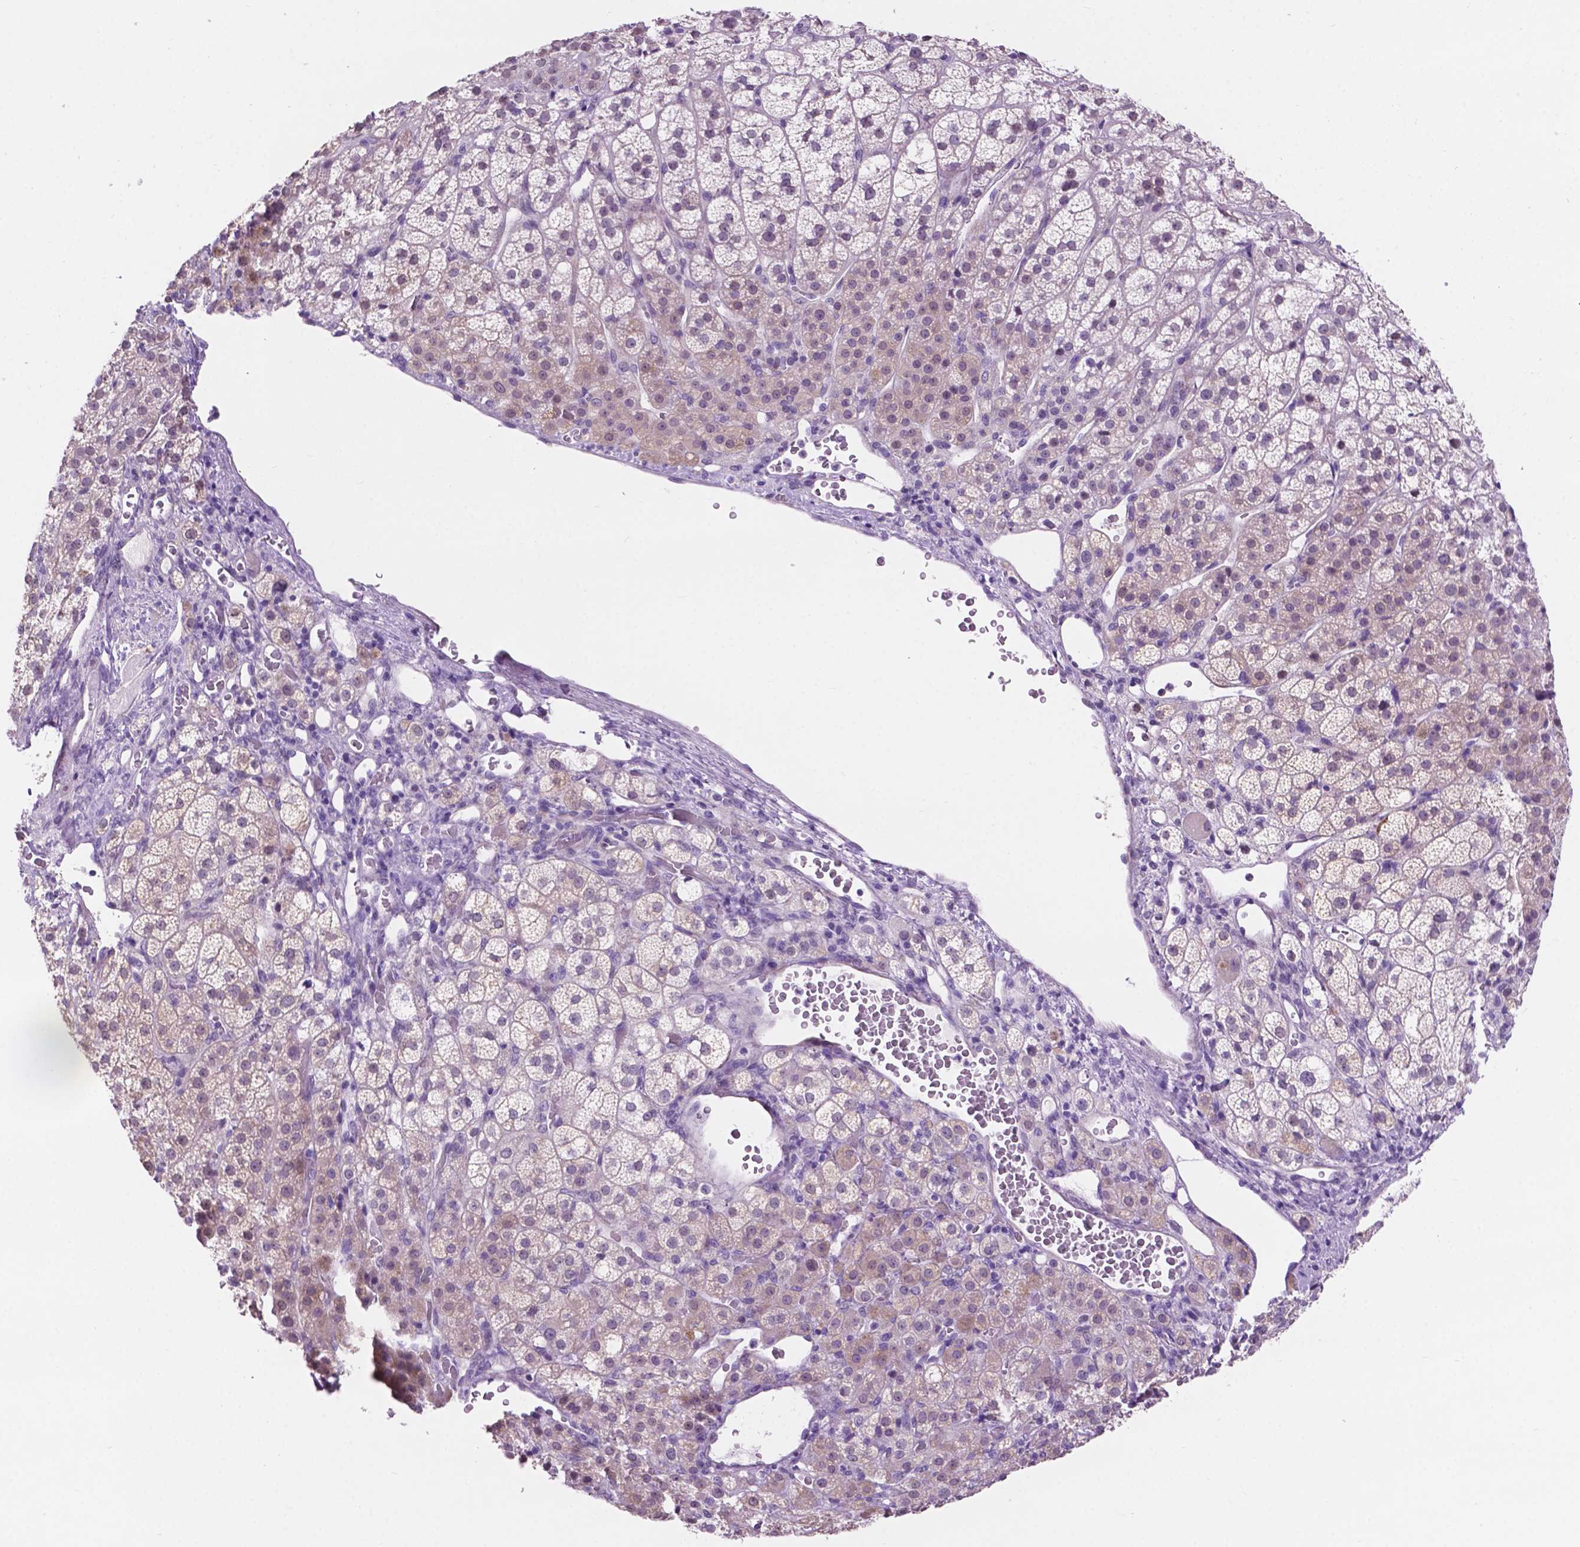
{"staining": {"intensity": "weak", "quantity": "<25%", "location": "cytoplasmic/membranous"}, "tissue": "adrenal gland", "cell_type": "Glandular cells", "image_type": "normal", "snomed": [{"axis": "morphology", "description": "Normal tissue, NOS"}, {"axis": "topography", "description": "Adrenal gland"}], "caption": "This histopathology image is of normal adrenal gland stained with immunohistochemistry to label a protein in brown with the nuclei are counter-stained blue. There is no expression in glandular cells.", "gene": "ACY3", "patient": {"sex": "female", "age": 60}}